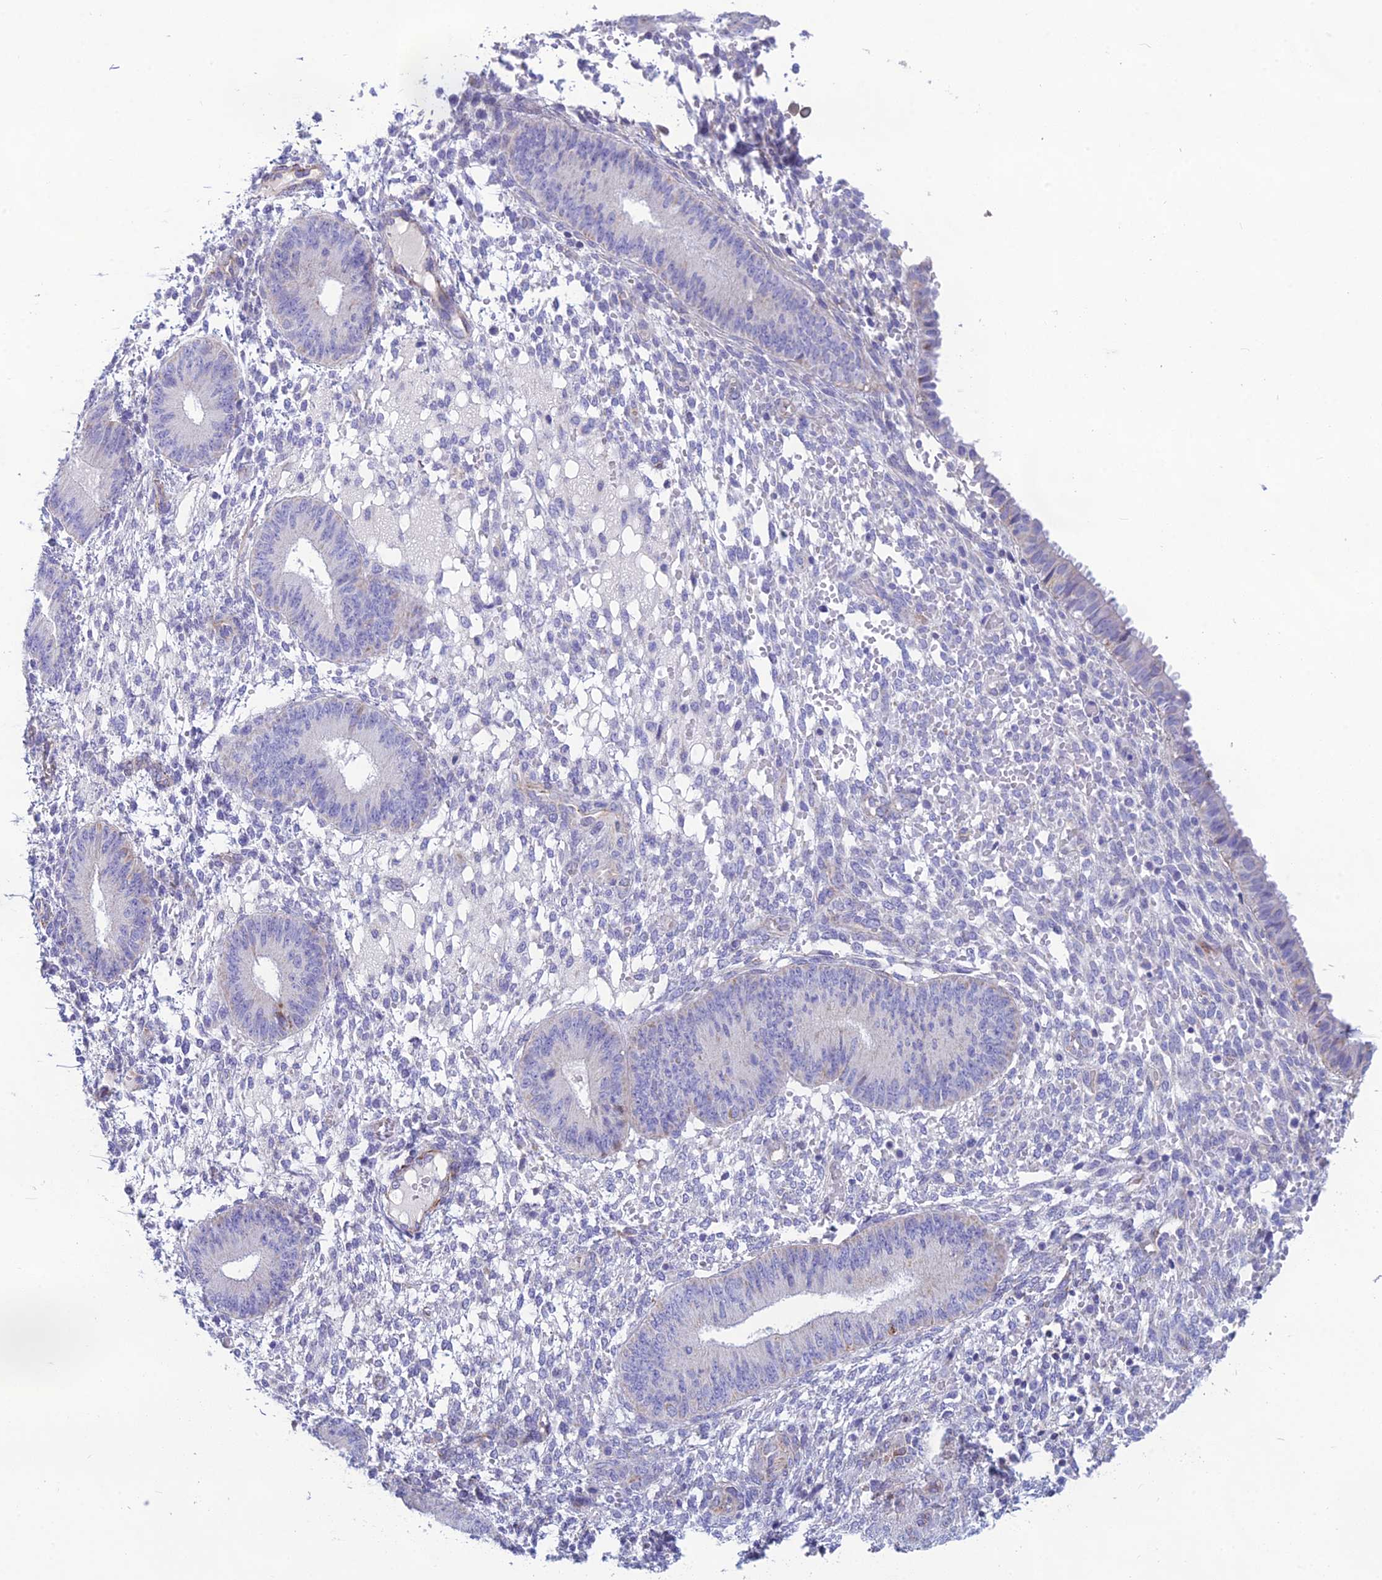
{"staining": {"intensity": "negative", "quantity": "none", "location": "none"}, "tissue": "endometrium", "cell_type": "Cells in endometrial stroma", "image_type": "normal", "snomed": [{"axis": "morphology", "description": "Normal tissue, NOS"}, {"axis": "topography", "description": "Endometrium"}], "caption": "This image is of normal endometrium stained with IHC to label a protein in brown with the nuclei are counter-stained blue. There is no expression in cells in endometrial stroma.", "gene": "POMGNT1", "patient": {"sex": "female", "age": 49}}